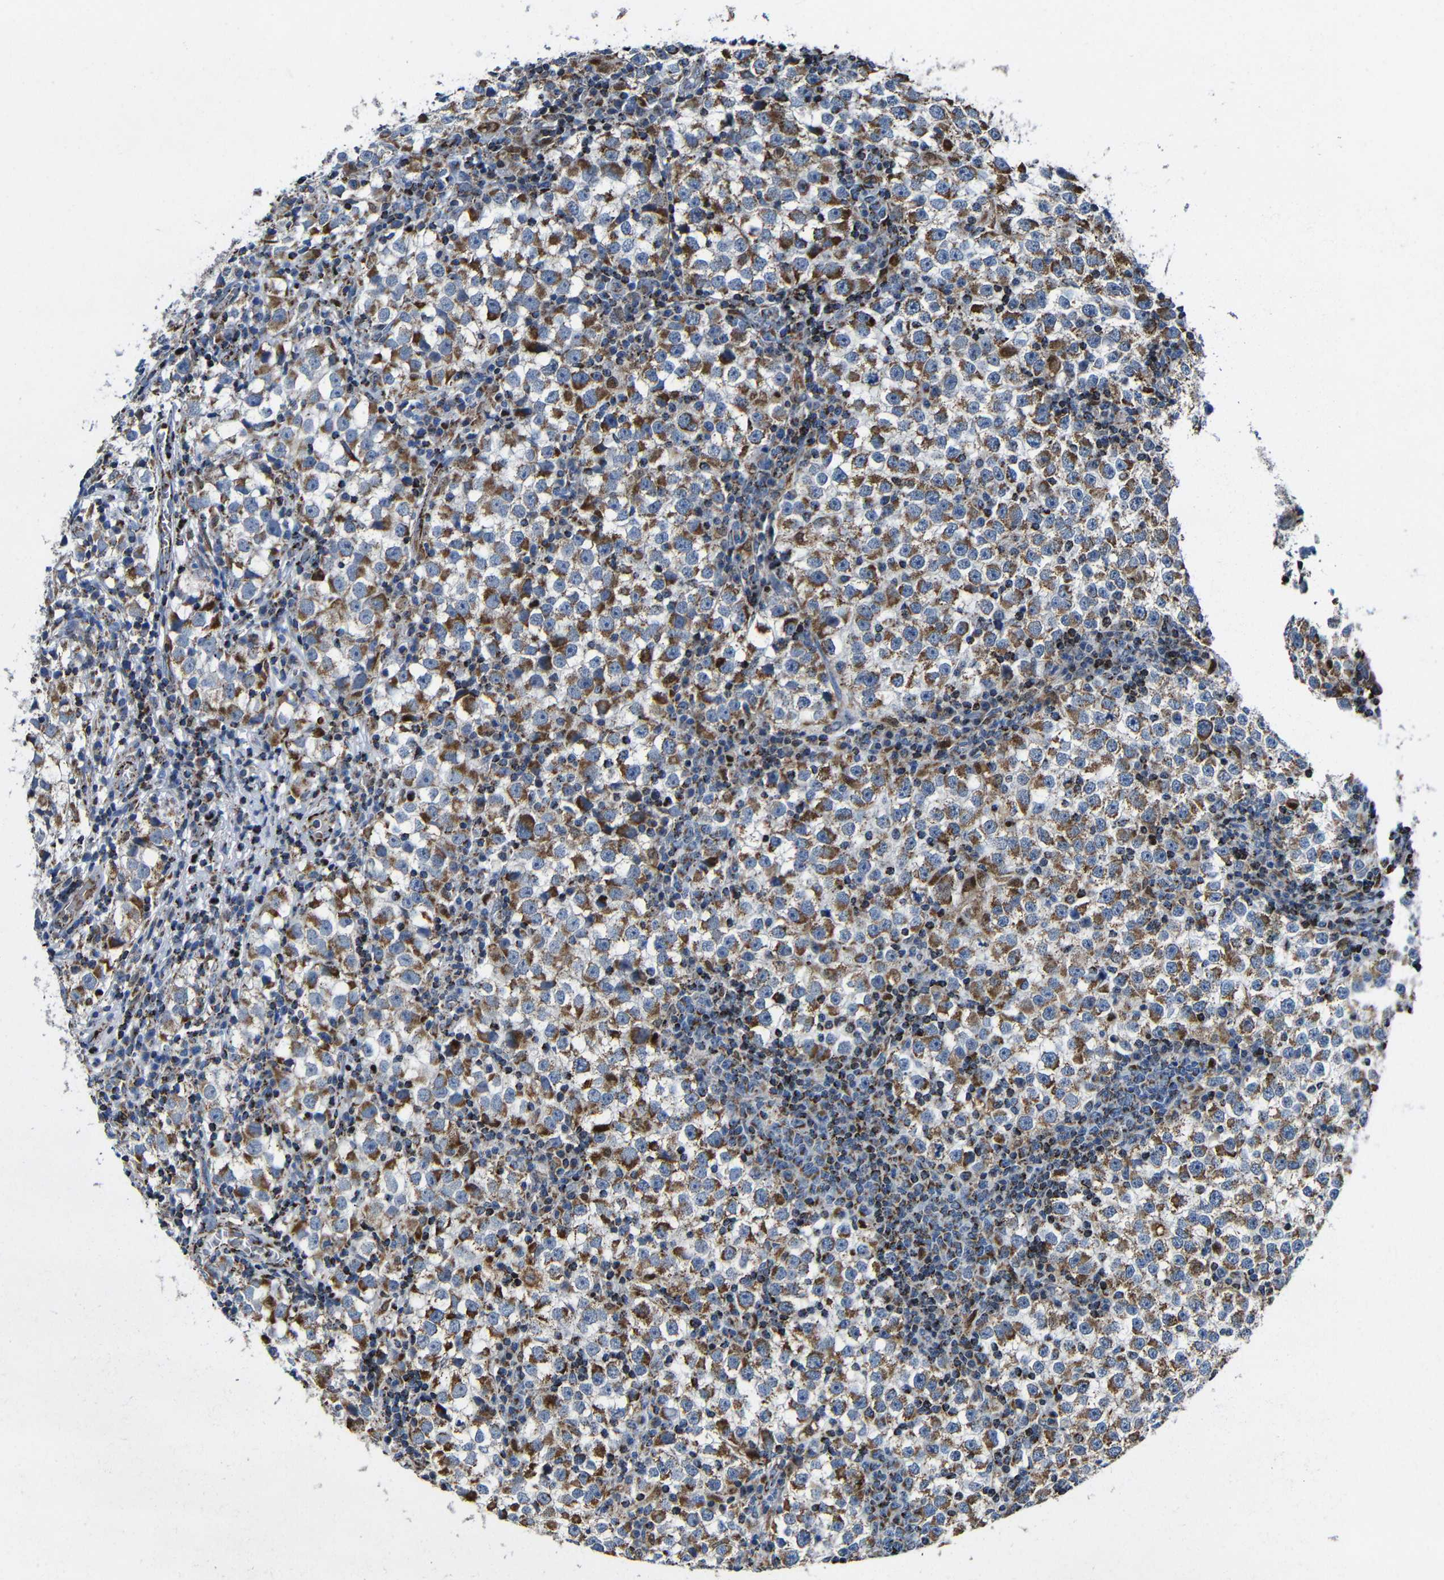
{"staining": {"intensity": "moderate", "quantity": "25%-75%", "location": "cytoplasmic/membranous"}, "tissue": "testis cancer", "cell_type": "Tumor cells", "image_type": "cancer", "snomed": [{"axis": "morphology", "description": "Seminoma, NOS"}, {"axis": "topography", "description": "Testis"}], "caption": "This histopathology image exhibits testis cancer stained with IHC to label a protein in brown. The cytoplasmic/membranous of tumor cells show moderate positivity for the protein. Nuclei are counter-stained blue.", "gene": "CA5B", "patient": {"sex": "male", "age": 65}}